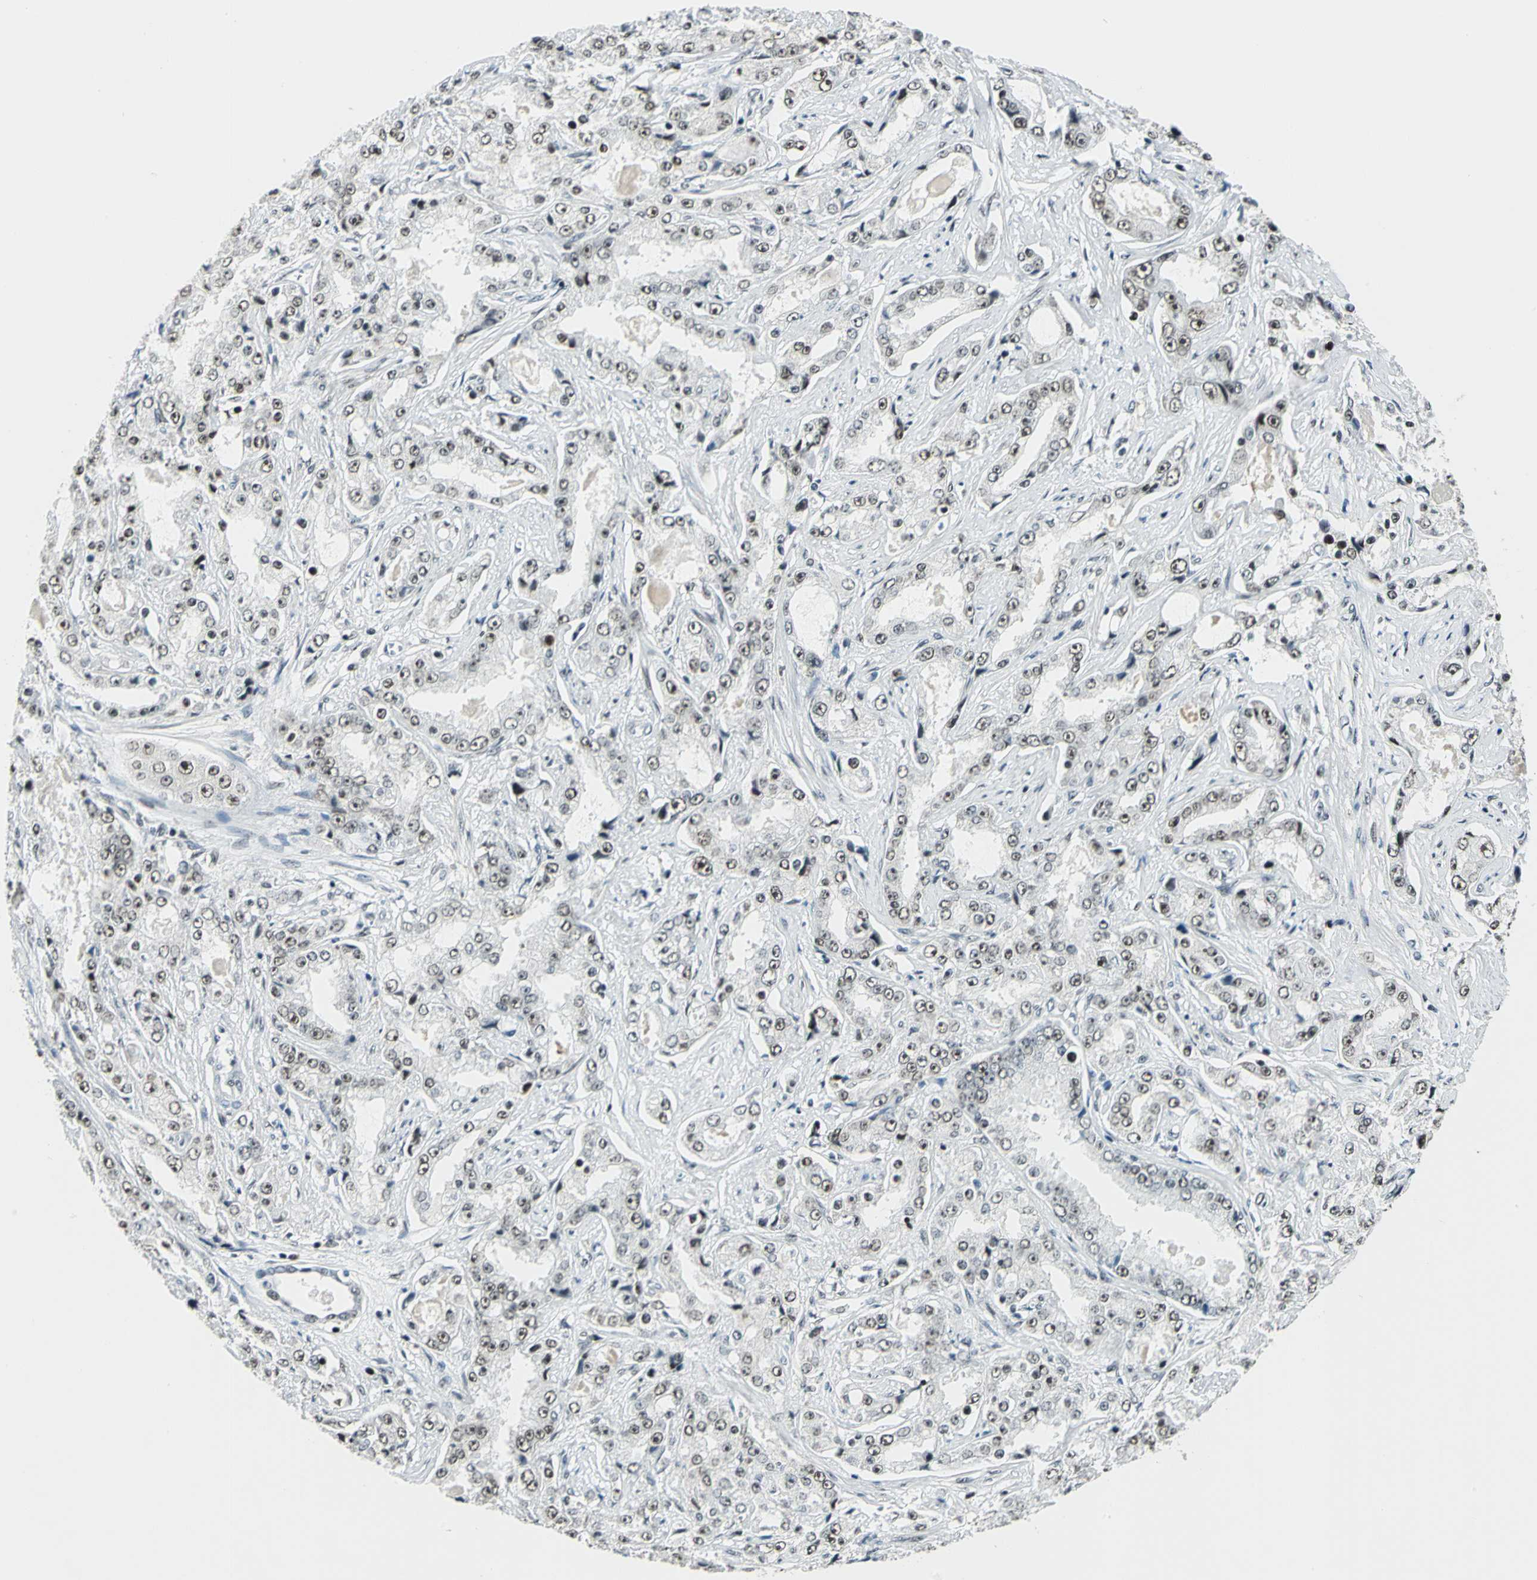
{"staining": {"intensity": "moderate", "quantity": ">75%", "location": "nuclear"}, "tissue": "prostate cancer", "cell_type": "Tumor cells", "image_type": "cancer", "snomed": [{"axis": "morphology", "description": "Adenocarcinoma, High grade"}, {"axis": "topography", "description": "Prostate"}], "caption": "Immunohistochemical staining of human prostate cancer (adenocarcinoma (high-grade)) displays moderate nuclear protein staining in approximately >75% of tumor cells.", "gene": "KAT6B", "patient": {"sex": "male", "age": 73}}